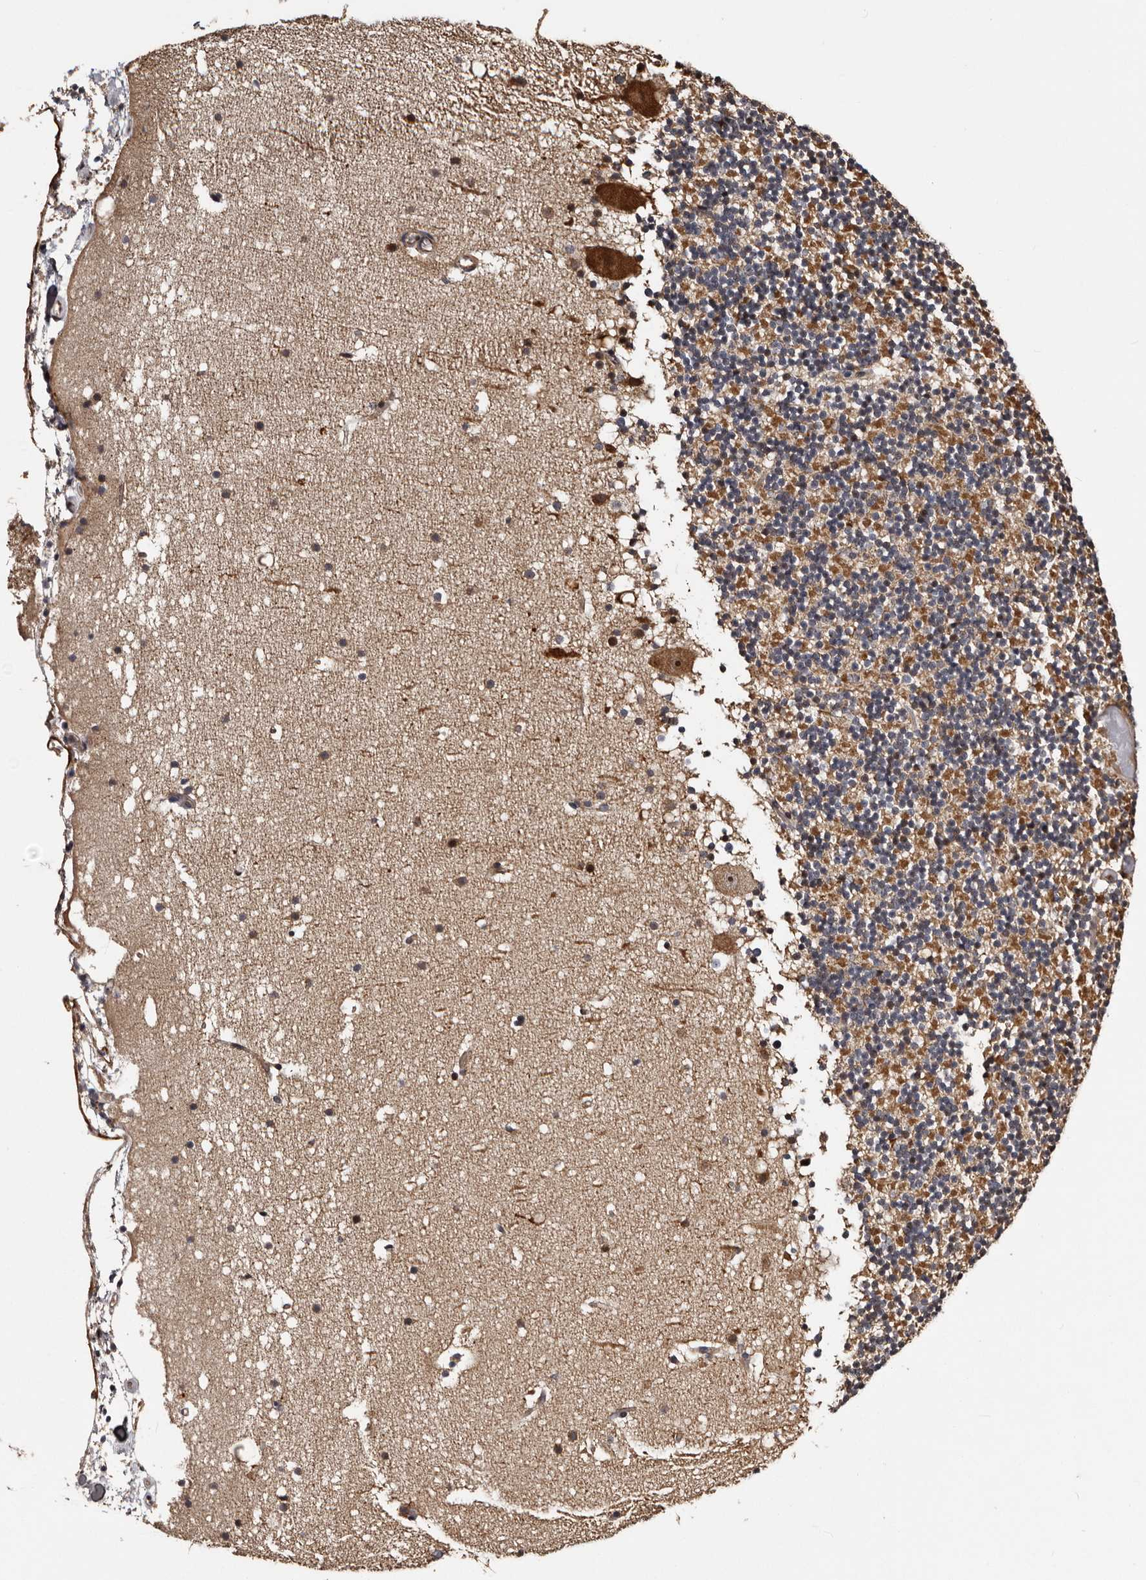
{"staining": {"intensity": "moderate", "quantity": "25%-75%", "location": "cytoplasmic/membranous"}, "tissue": "cerebellum", "cell_type": "Cells in granular layer", "image_type": "normal", "snomed": [{"axis": "morphology", "description": "Normal tissue, NOS"}, {"axis": "topography", "description": "Cerebellum"}], "caption": "Immunohistochemical staining of normal cerebellum demonstrates medium levels of moderate cytoplasmic/membranous staining in about 25%-75% of cells in granular layer.", "gene": "SERTAD4", "patient": {"sex": "male", "age": 57}}